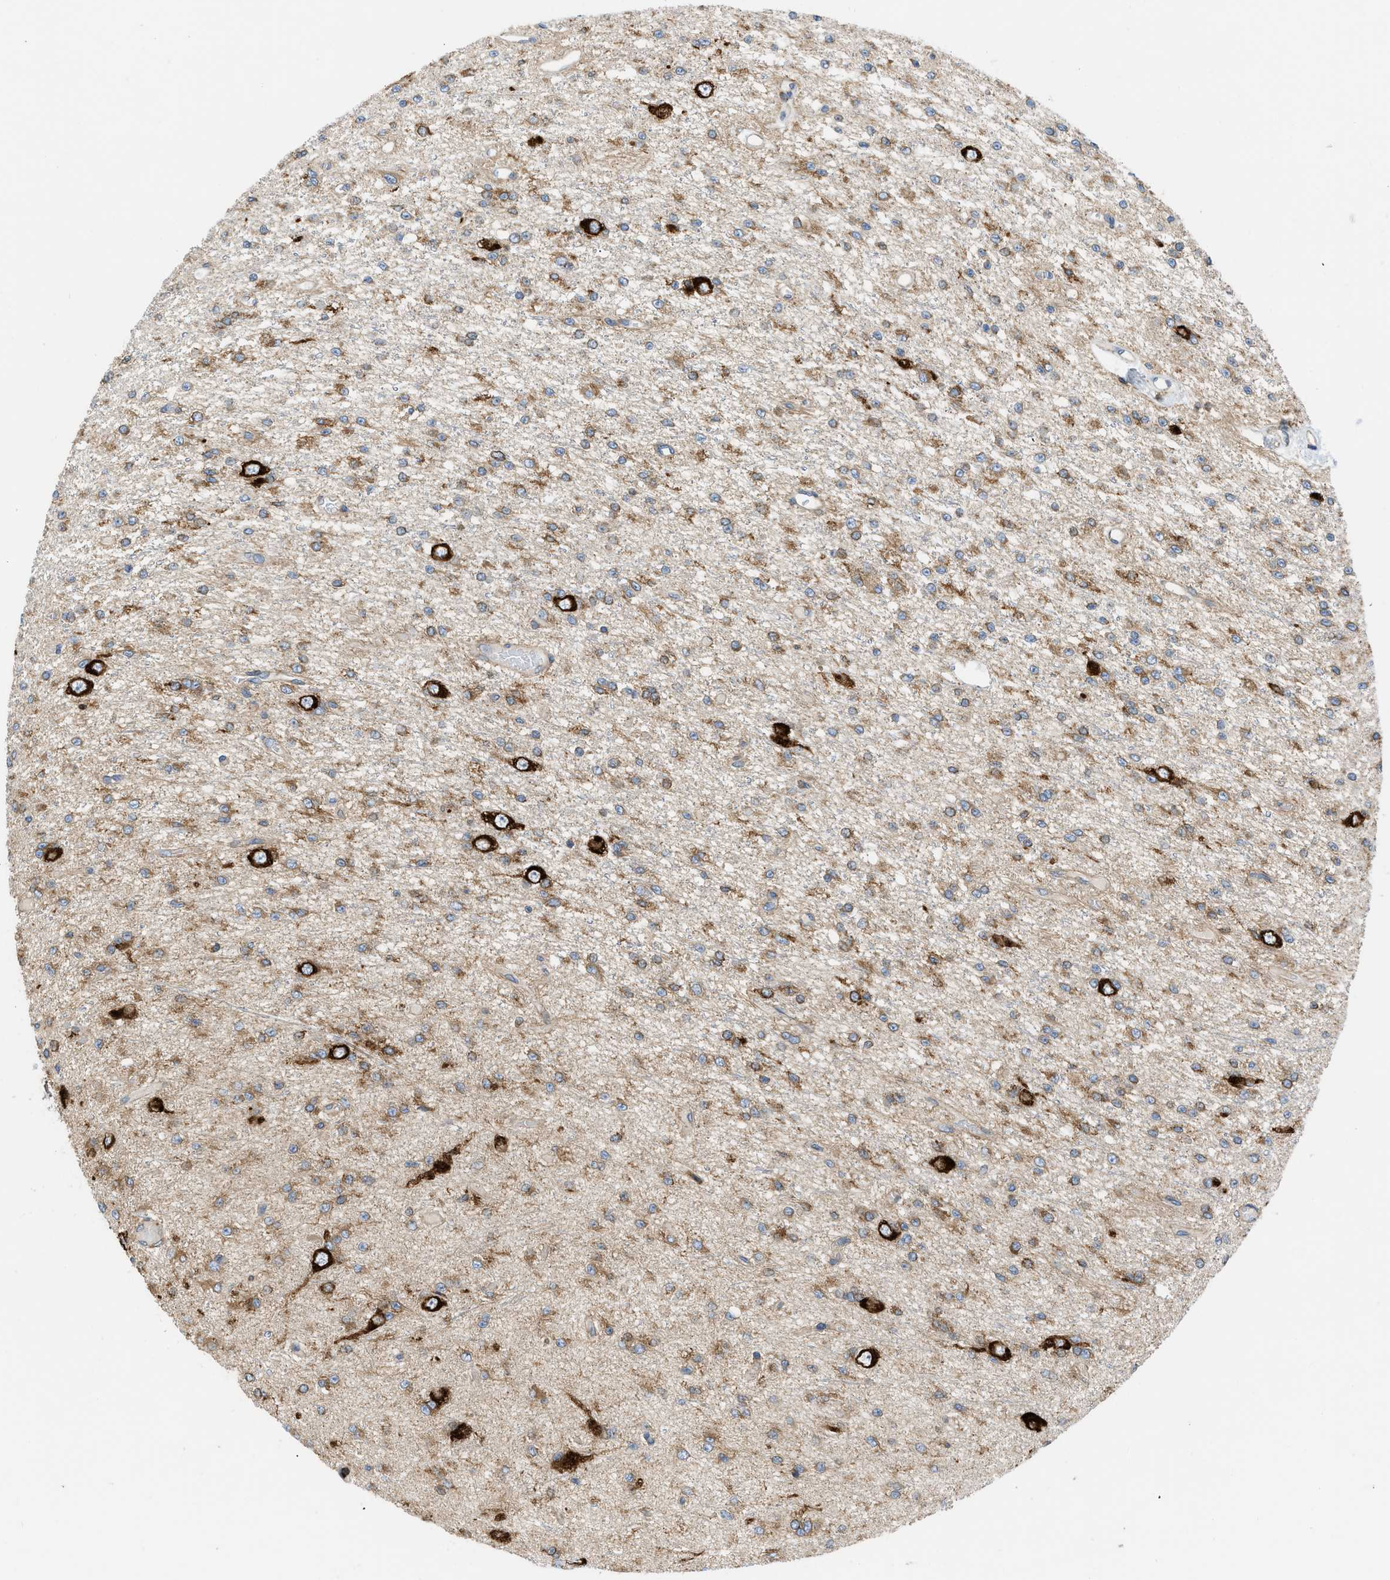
{"staining": {"intensity": "moderate", "quantity": ">75%", "location": "cytoplasmic/membranous"}, "tissue": "glioma", "cell_type": "Tumor cells", "image_type": "cancer", "snomed": [{"axis": "morphology", "description": "Glioma, malignant, Low grade"}, {"axis": "topography", "description": "Brain"}], "caption": "This is a micrograph of immunohistochemistry staining of malignant low-grade glioma, which shows moderate positivity in the cytoplasmic/membranous of tumor cells.", "gene": "GPAT4", "patient": {"sex": "male", "age": 38}}